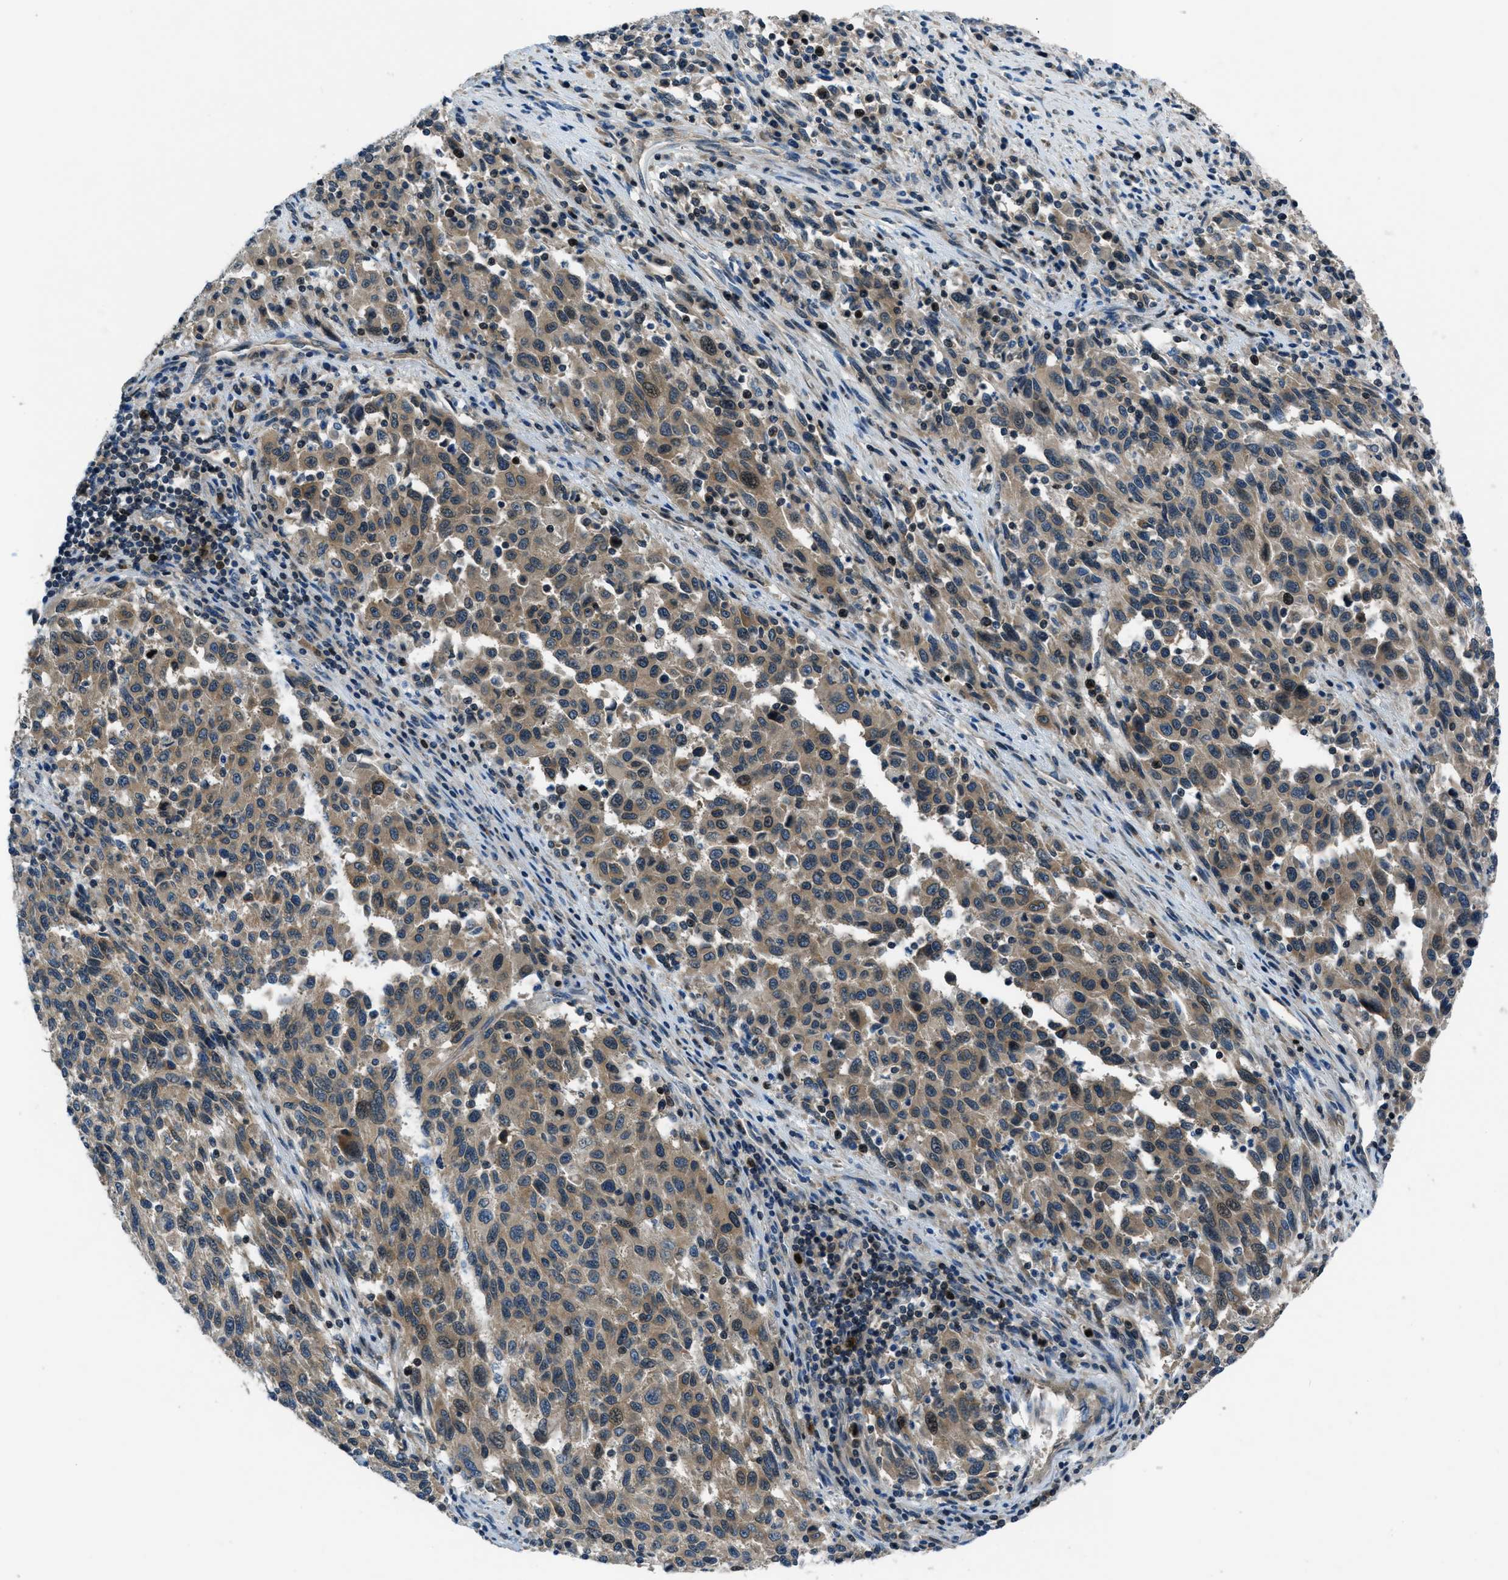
{"staining": {"intensity": "moderate", "quantity": ">75%", "location": "cytoplasmic/membranous"}, "tissue": "melanoma", "cell_type": "Tumor cells", "image_type": "cancer", "snomed": [{"axis": "morphology", "description": "Malignant melanoma, Metastatic site"}, {"axis": "topography", "description": "Lymph node"}], "caption": "This photomicrograph exhibits immunohistochemistry staining of melanoma, with medium moderate cytoplasmic/membranous positivity in about >75% of tumor cells.", "gene": "ARFGAP2", "patient": {"sex": "male", "age": 61}}